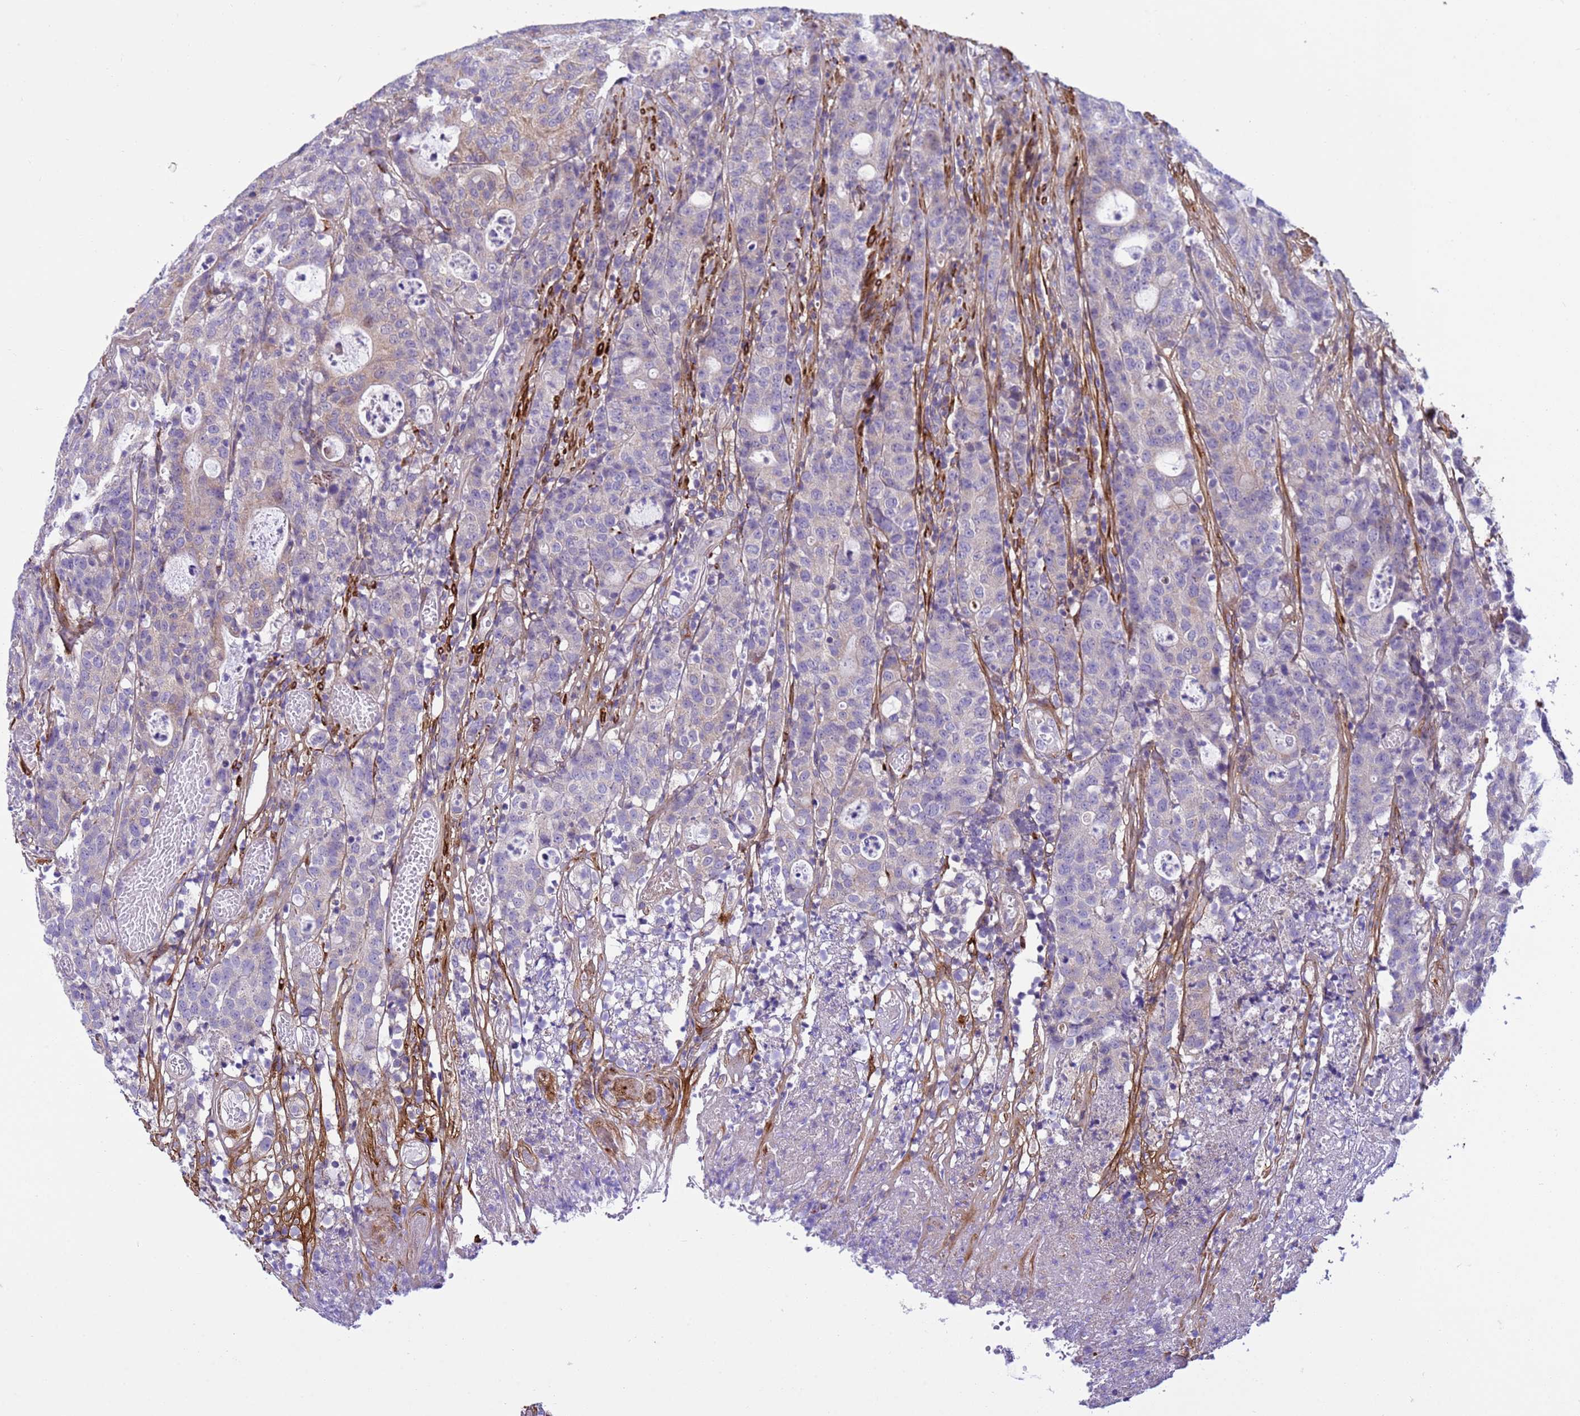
{"staining": {"intensity": "negative", "quantity": "none", "location": "none"}, "tissue": "colorectal cancer", "cell_type": "Tumor cells", "image_type": "cancer", "snomed": [{"axis": "morphology", "description": "Adenocarcinoma, NOS"}, {"axis": "topography", "description": "Colon"}], "caption": "The immunohistochemistry (IHC) micrograph has no significant staining in tumor cells of colorectal cancer (adenocarcinoma) tissue.", "gene": "P2RX7", "patient": {"sex": "male", "age": 83}}